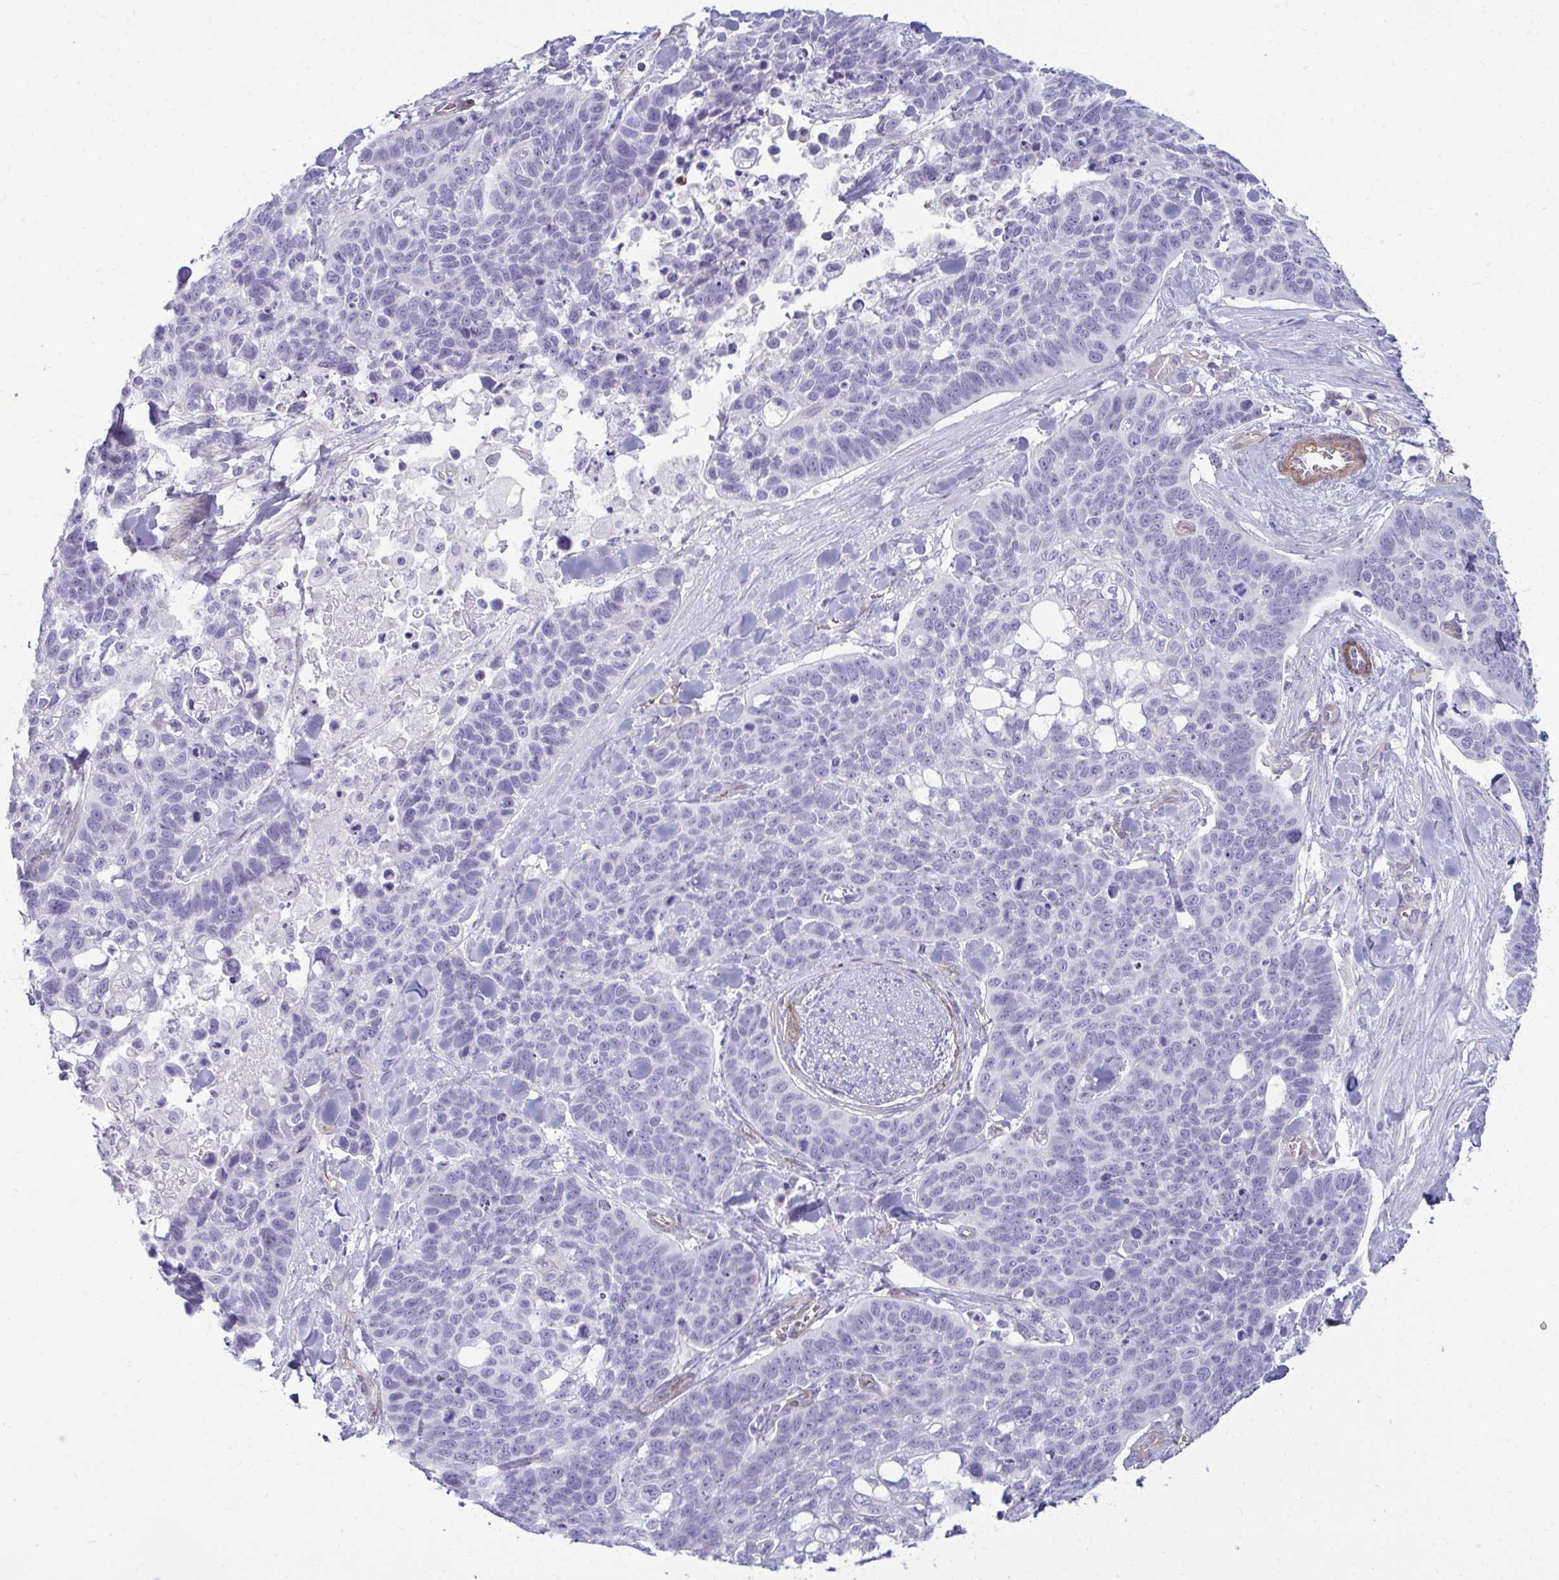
{"staining": {"intensity": "negative", "quantity": "none", "location": "none"}, "tissue": "lung cancer", "cell_type": "Tumor cells", "image_type": "cancer", "snomed": [{"axis": "morphology", "description": "Squamous cell carcinoma, NOS"}, {"axis": "topography", "description": "Lung"}], "caption": "This is an immunohistochemistry (IHC) photomicrograph of lung cancer. There is no staining in tumor cells.", "gene": "UBL3", "patient": {"sex": "male", "age": 62}}